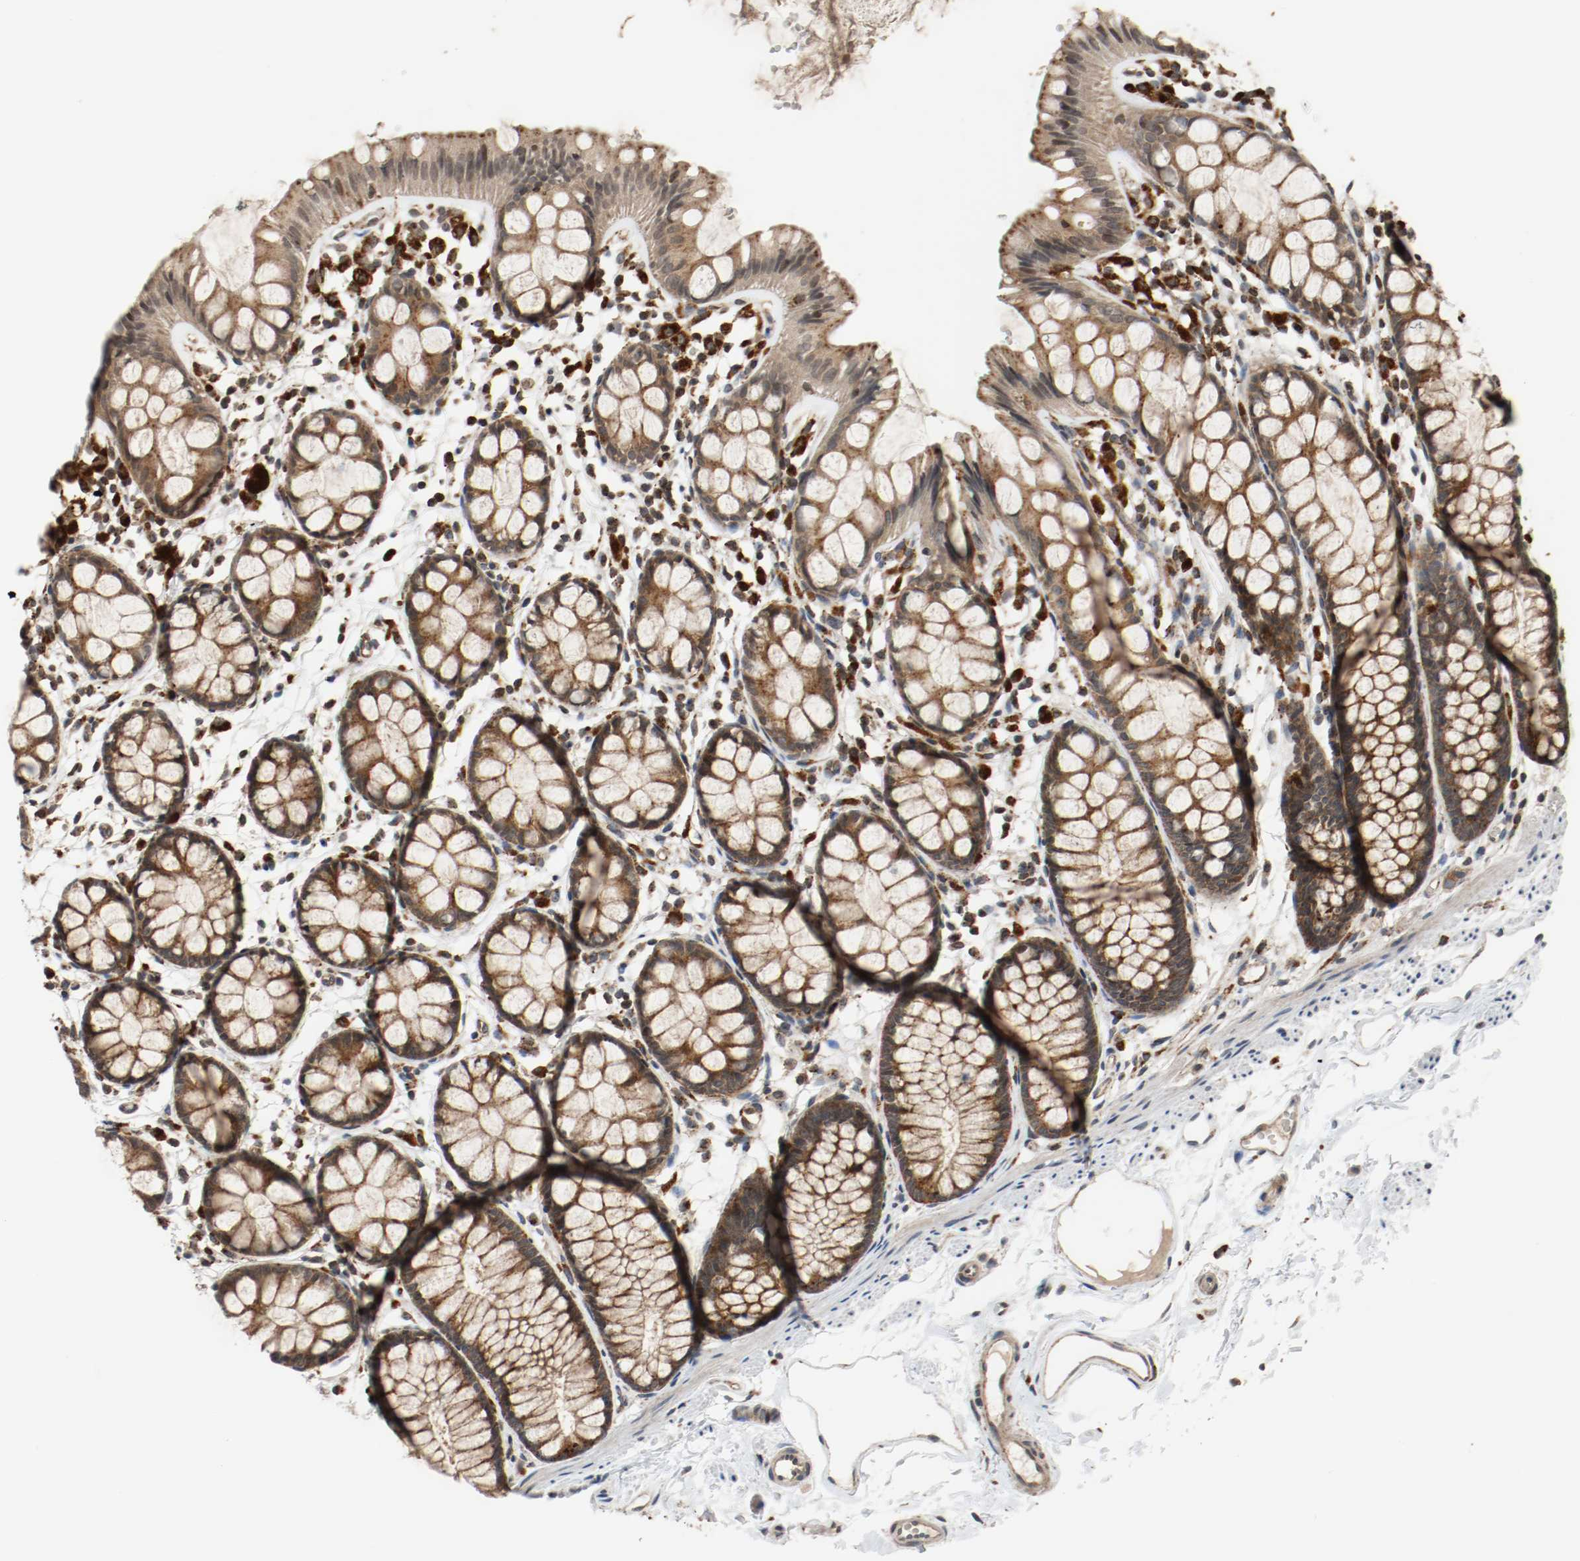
{"staining": {"intensity": "strong", "quantity": ">75%", "location": "cytoplasmic/membranous"}, "tissue": "rectum", "cell_type": "Glandular cells", "image_type": "normal", "snomed": [{"axis": "morphology", "description": "Normal tissue, NOS"}, {"axis": "topography", "description": "Rectum"}], "caption": "Immunohistochemistry photomicrograph of unremarkable rectum: rectum stained using immunohistochemistry (IHC) demonstrates high levels of strong protein expression localized specifically in the cytoplasmic/membranous of glandular cells, appearing as a cytoplasmic/membranous brown color.", "gene": "LAMP2", "patient": {"sex": "female", "age": 66}}